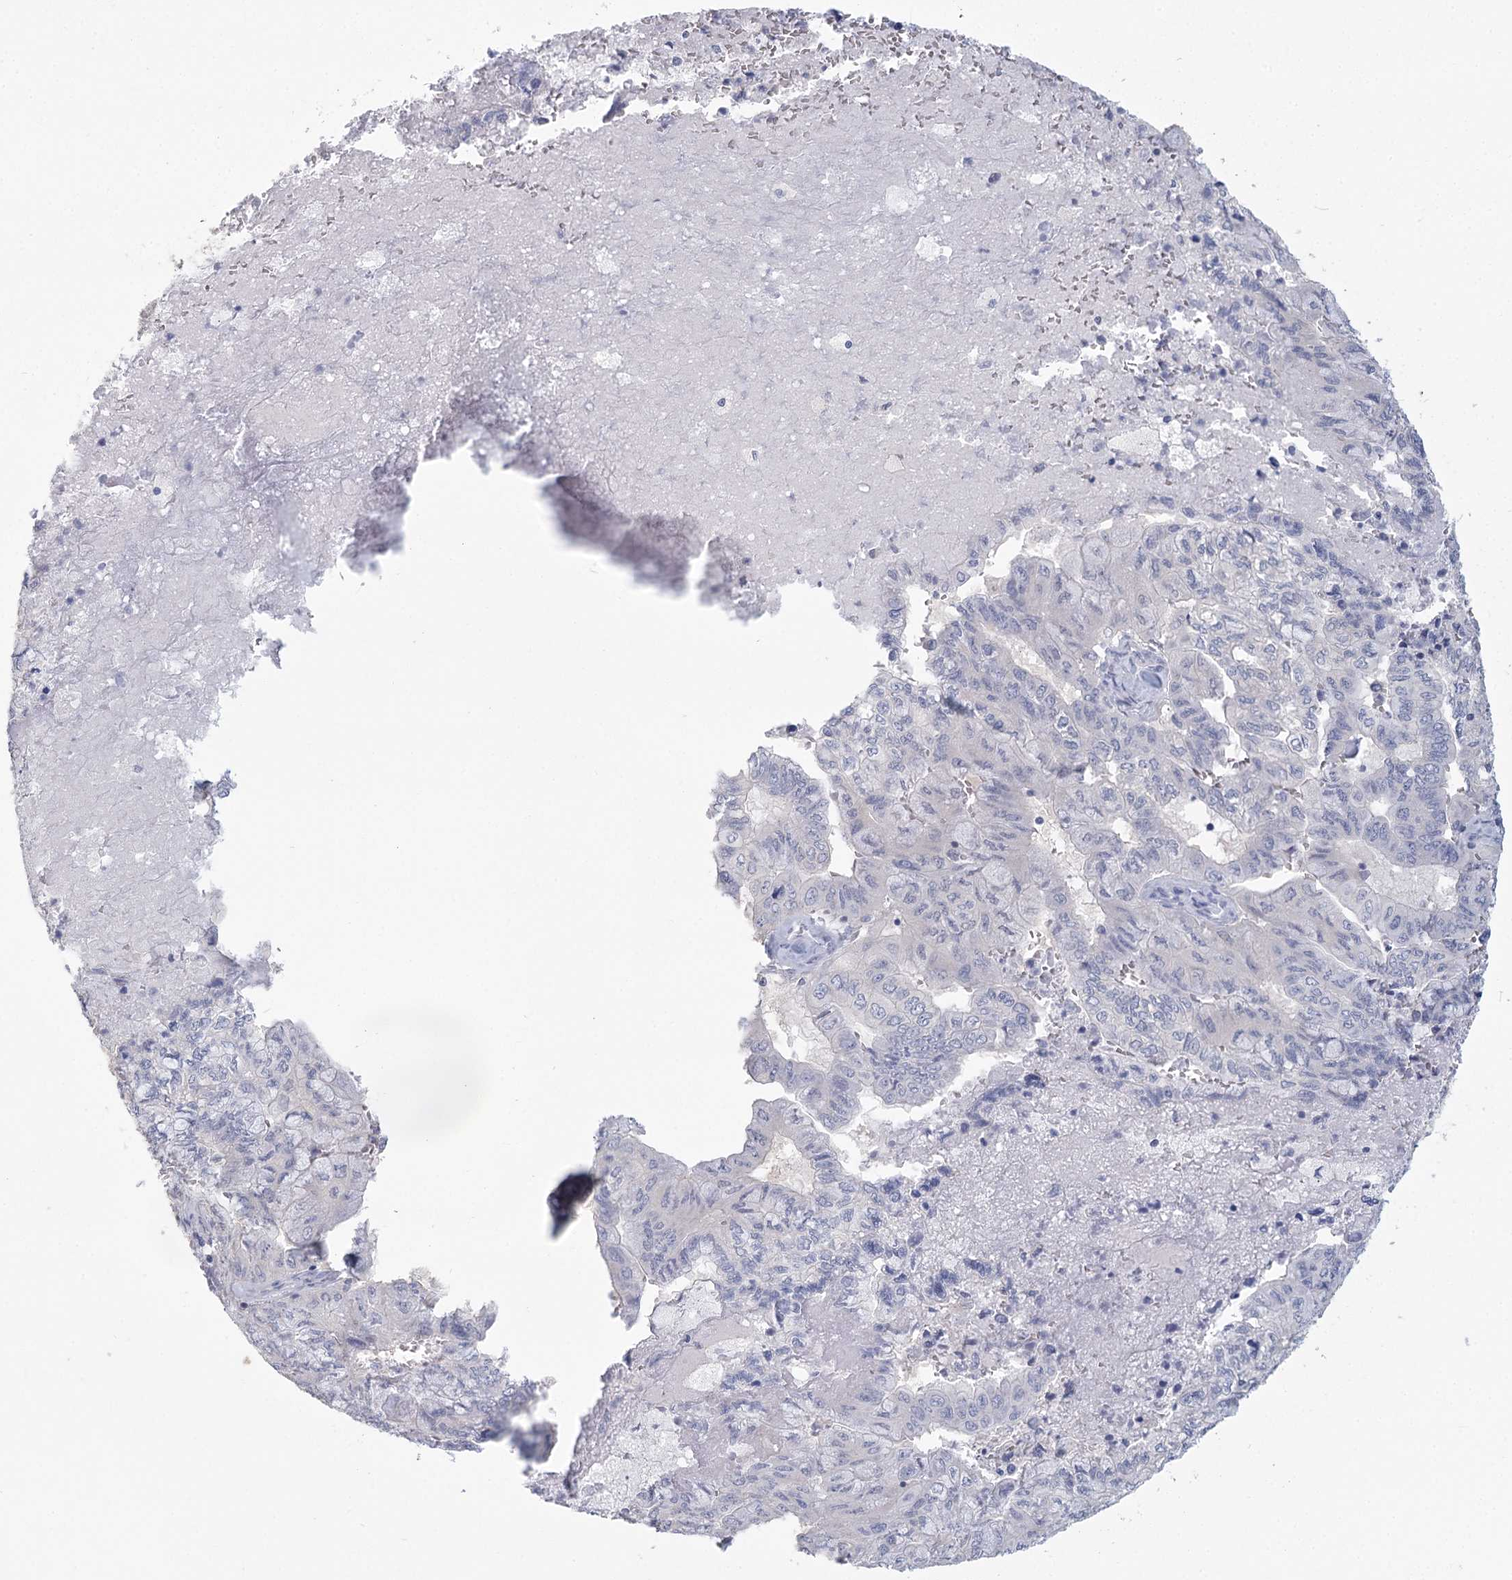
{"staining": {"intensity": "negative", "quantity": "none", "location": "none"}, "tissue": "pancreatic cancer", "cell_type": "Tumor cells", "image_type": "cancer", "snomed": [{"axis": "morphology", "description": "Adenocarcinoma, NOS"}, {"axis": "topography", "description": "Pancreas"}], "caption": "High magnification brightfield microscopy of pancreatic cancer (adenocarcinoma) stained with DAB (brown) and counterstained with hematoxylin (blue): tumor cells show no significant staining.", "gene": "CNTLN", "patient": {"sex": "male", "age": 51}}